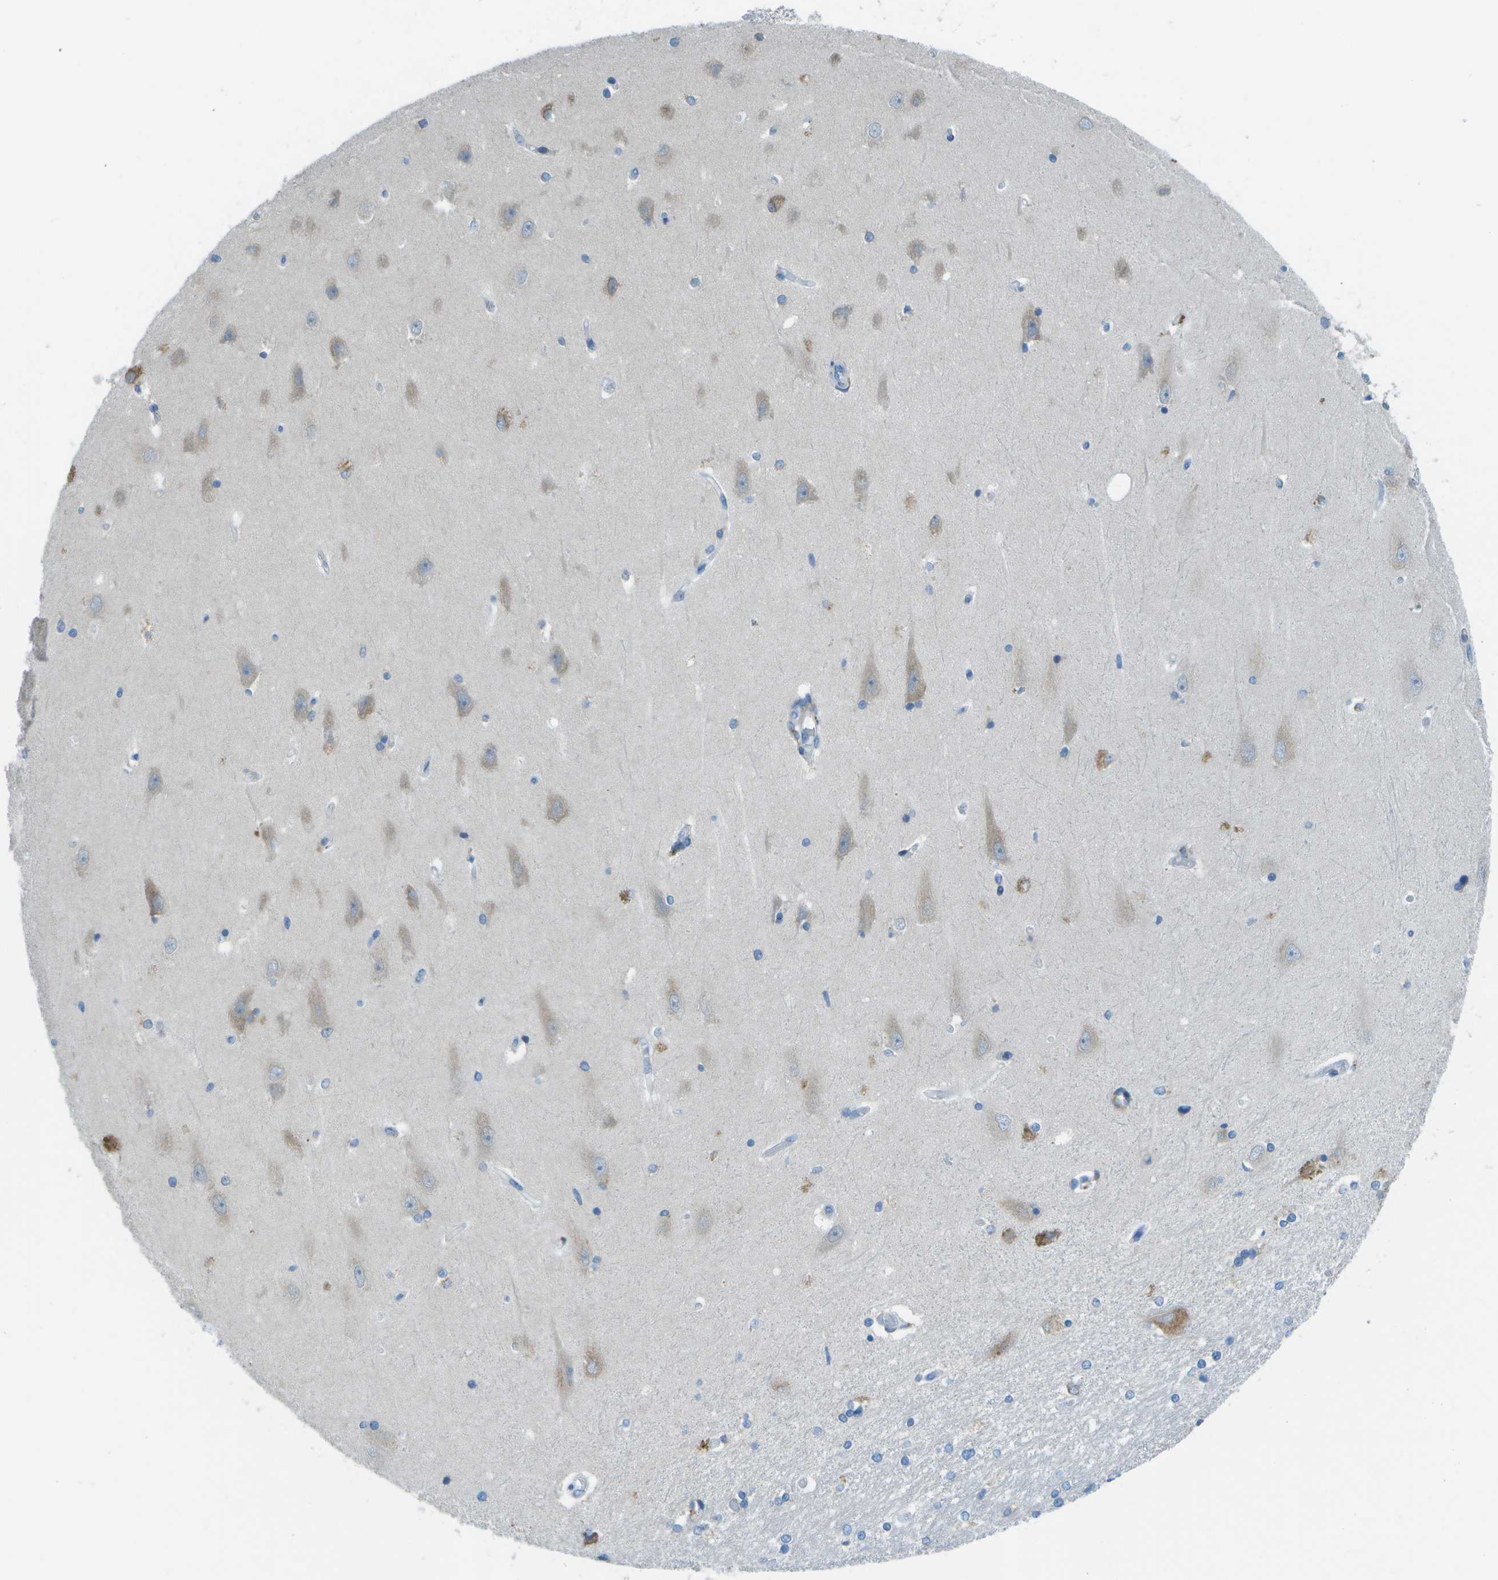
{"staining": {"intensity": "moderate", "quantity": "<25%", "location": "cytoplasmic/membranous"}, "tissue": "hippocampus", "cell_type": "Glial cells", "image_type": "normal", "snomed": [{"axis": "morphology", "description": "Normal tissue, NOS"}, {"axis": "topography", "description": "Hippocampus"}], "caption": "Immunohistochemical staining of benign human hippocampus demonstrates <25% levels of moderate cytoplasmic/membranous protein staining in about <25% of glial cells.", "gene": "KCTD3", "patient": {"sex": "male", "age": 45}}